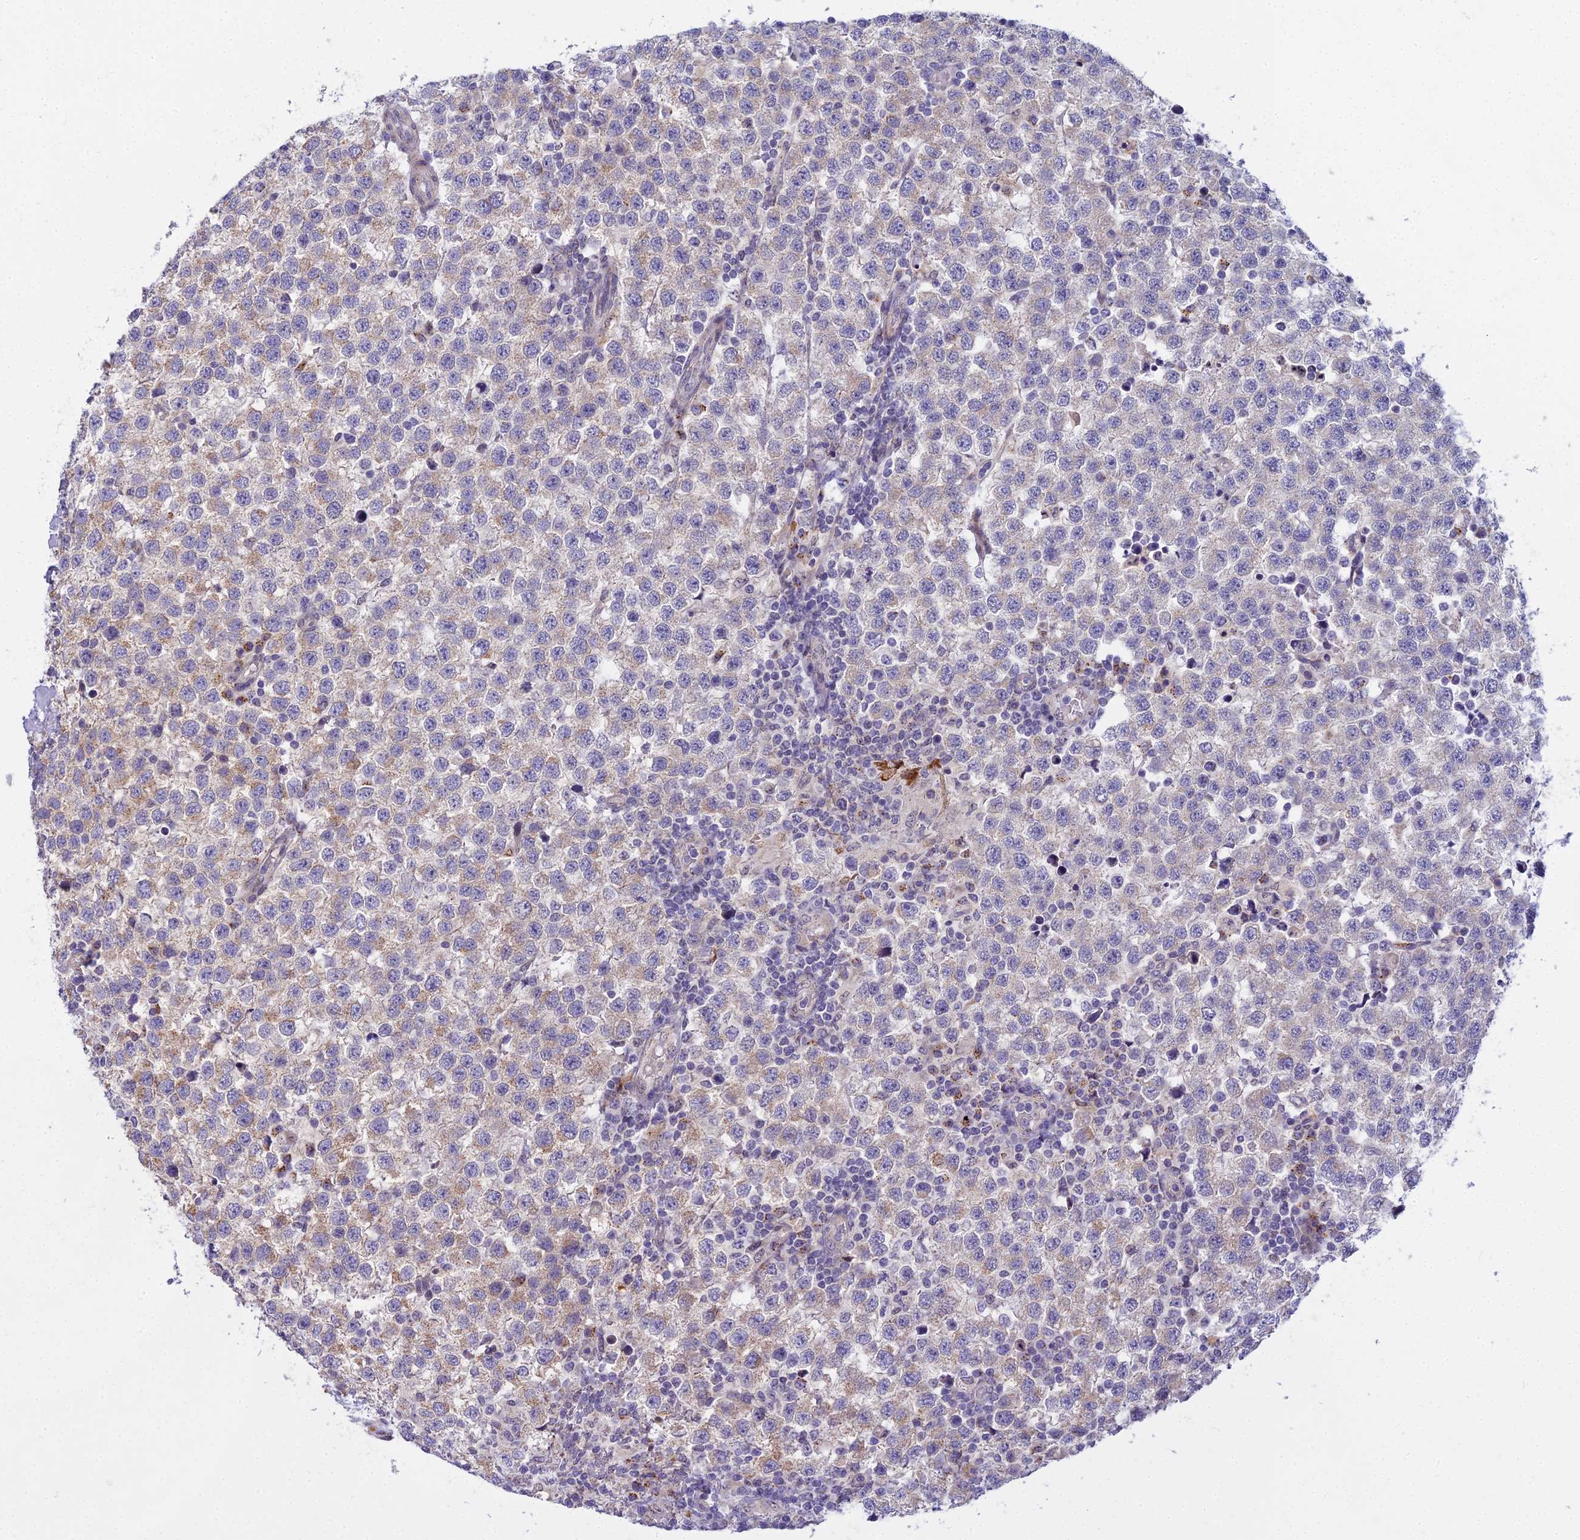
{"staining": {"intensity": "weak", "quantity": "25%-75%", "location": "cytoplasmic/membranous"}, "tissue": "testis cancer", "cell_type": "Tumor cells", "image_type": "cancer", "snomed": [{"axis": "morphology", "description": "Seminoma, NOS"}, {"axis": "topography", "description": "Testis"}], "caption": "Testis cancer (seminoma) stained for a protein (brown) displays weak cytoplasmic/membranous positive positivity in approximately 25%-75% of tumor cells.", "gene": "WDPCP", "patient": {"sex": "male", "age": 34}}